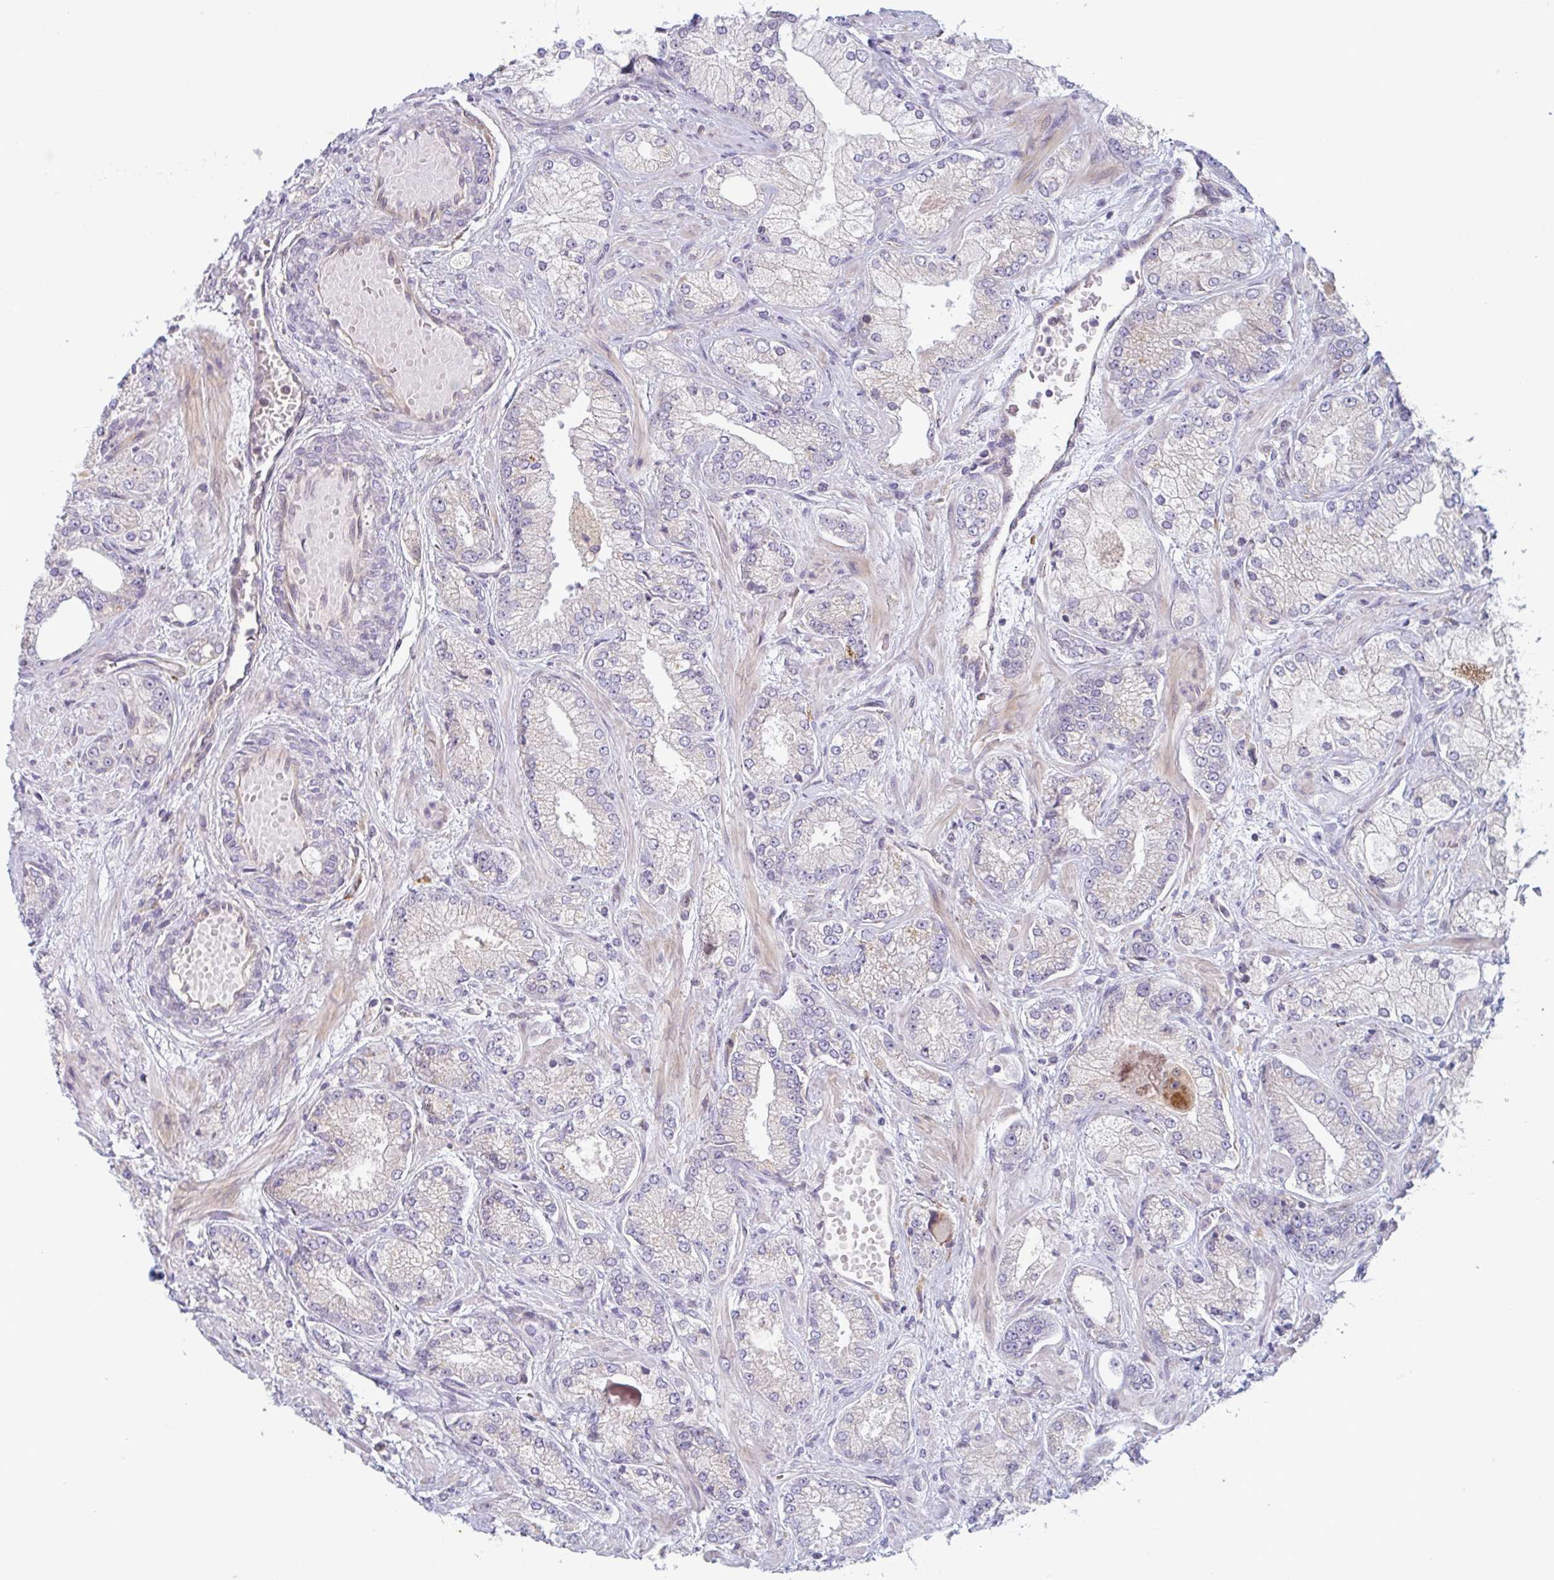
{"staining": {"intensity": "negative", "quantity": "none", "location": "none"}, "tissue": "prostate cancer", "cell_type": "Tumor cells", "image_type": "cancer", "snomed": [{"axis": "morphology", "description": "Normal tissue, NOS"}, {"axis": "morphology", "description": "Adenocarcinoma, High grade"}, {"axis": "topography", "description": "Prostate"}, {"axis": "topography", "description": "Peripheral nerve tissue"}], "caption": "DAB (3,3'-diaminobenzidine) immunohistochemical staining of prostate cancer (high-grade adenocarcinoma) displays no significant positivity in tumor cells.", "gene": "RIT1", "patient": {"sex": "male", "age": 68}}